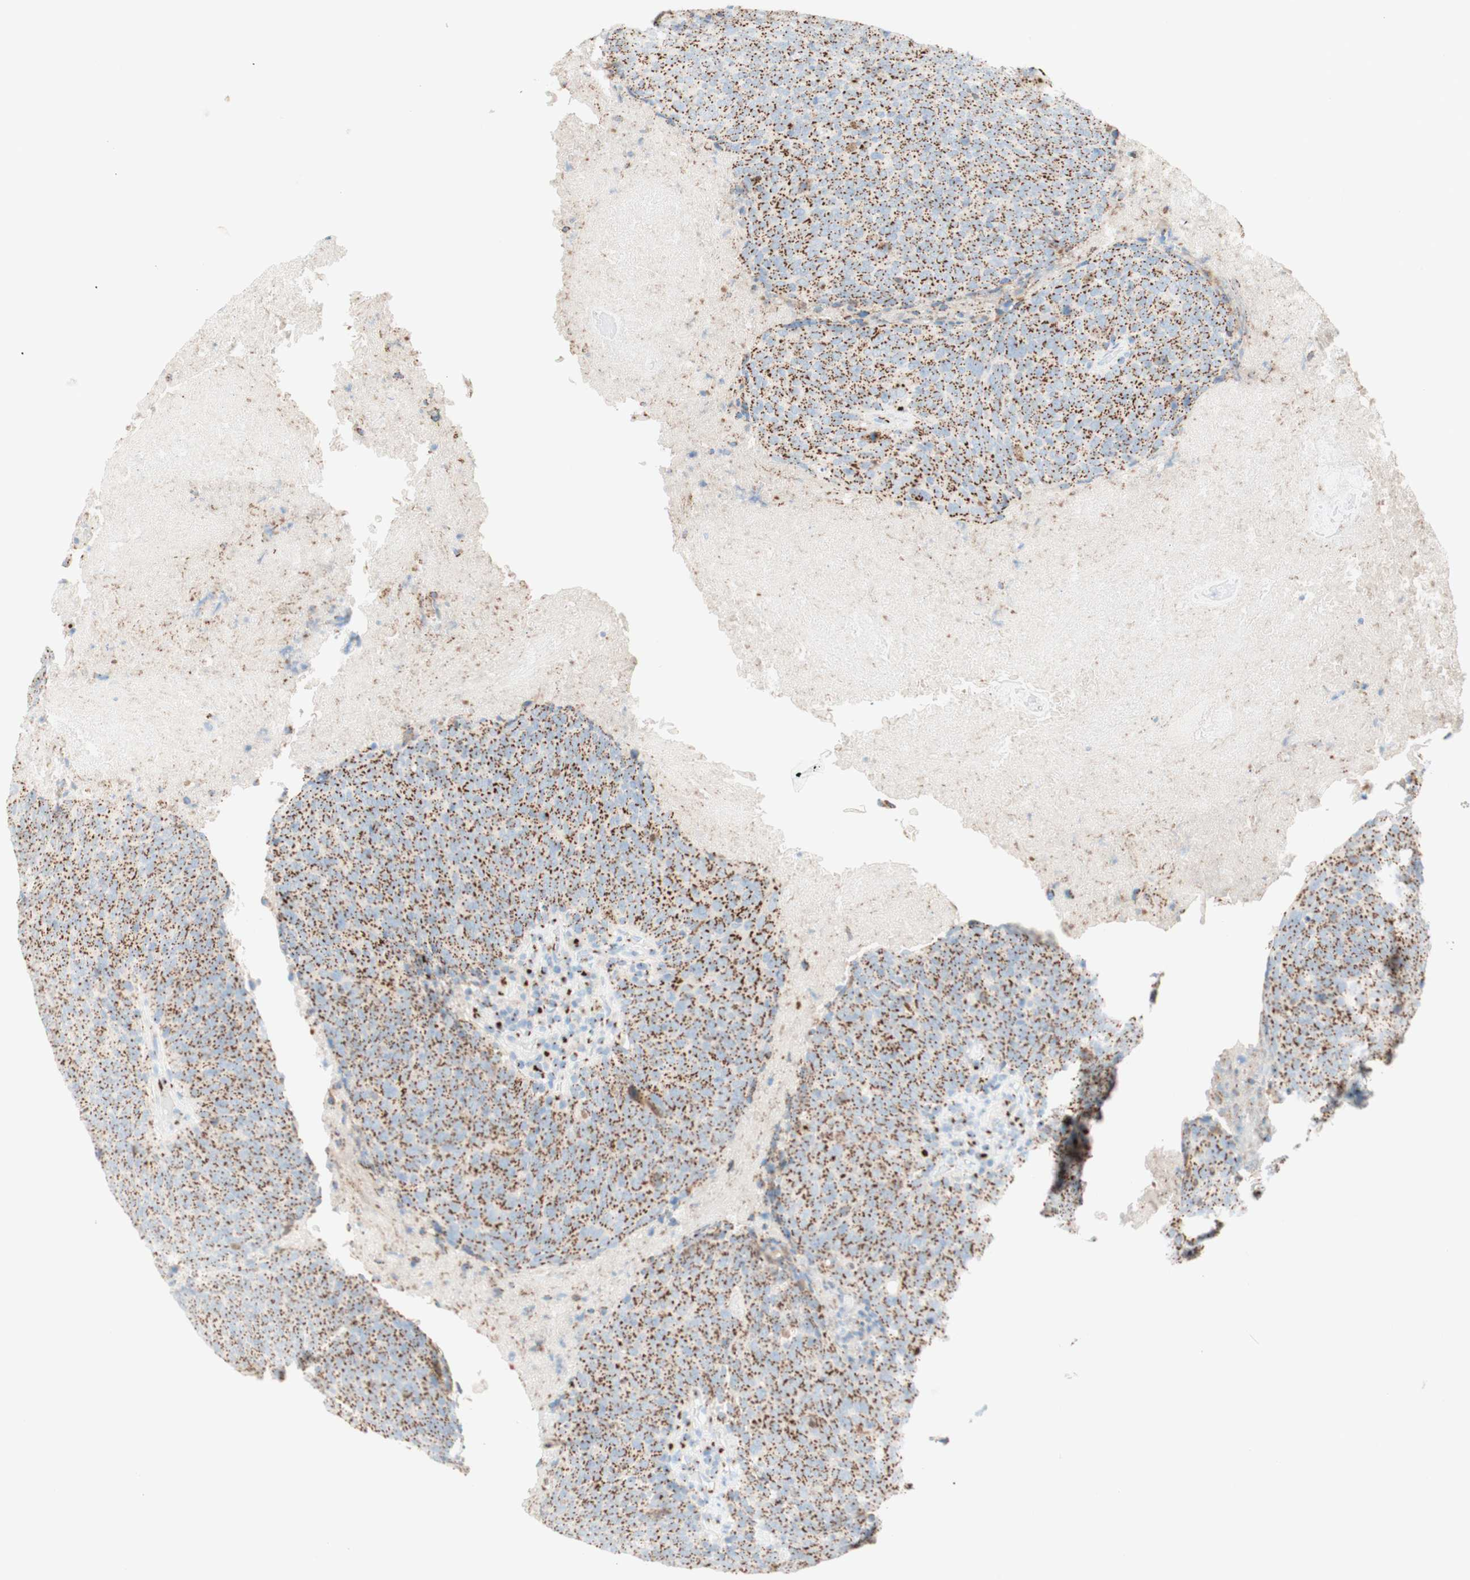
{"staining": {"intensity": "strong", "quantity": ">75%", "location": "cytoplasmic/membranous"}, "tissue": "head and neck cancer", "cell_type": "Tumor cells", "image_type": "cancer", "snomed": [{"axis": "morphology", "description": "Squamous cell carcinoma, NOS"}, {"axis": "morphology", "description": "Squamous cell carcinoma, metastatic, NOS"}, {"axis": "topography", "description": "Lymph node"}, {"axis": "topography", "description": "Head-Neck"}], "caption": "Immunohistochemistry image of neoplastic tissue: head and neck cancer (squamous cell carcinoma) stained using immunohistochemistry (IHC) demonstrates high levels of strong protein expression localized specifically in the cytoplasmic/membranous of tumor cells, appearing as a cytoplasmic/membranous brown color.", "gene": "GOLGB1", "patient": {"sex": "male", "age": 62}}